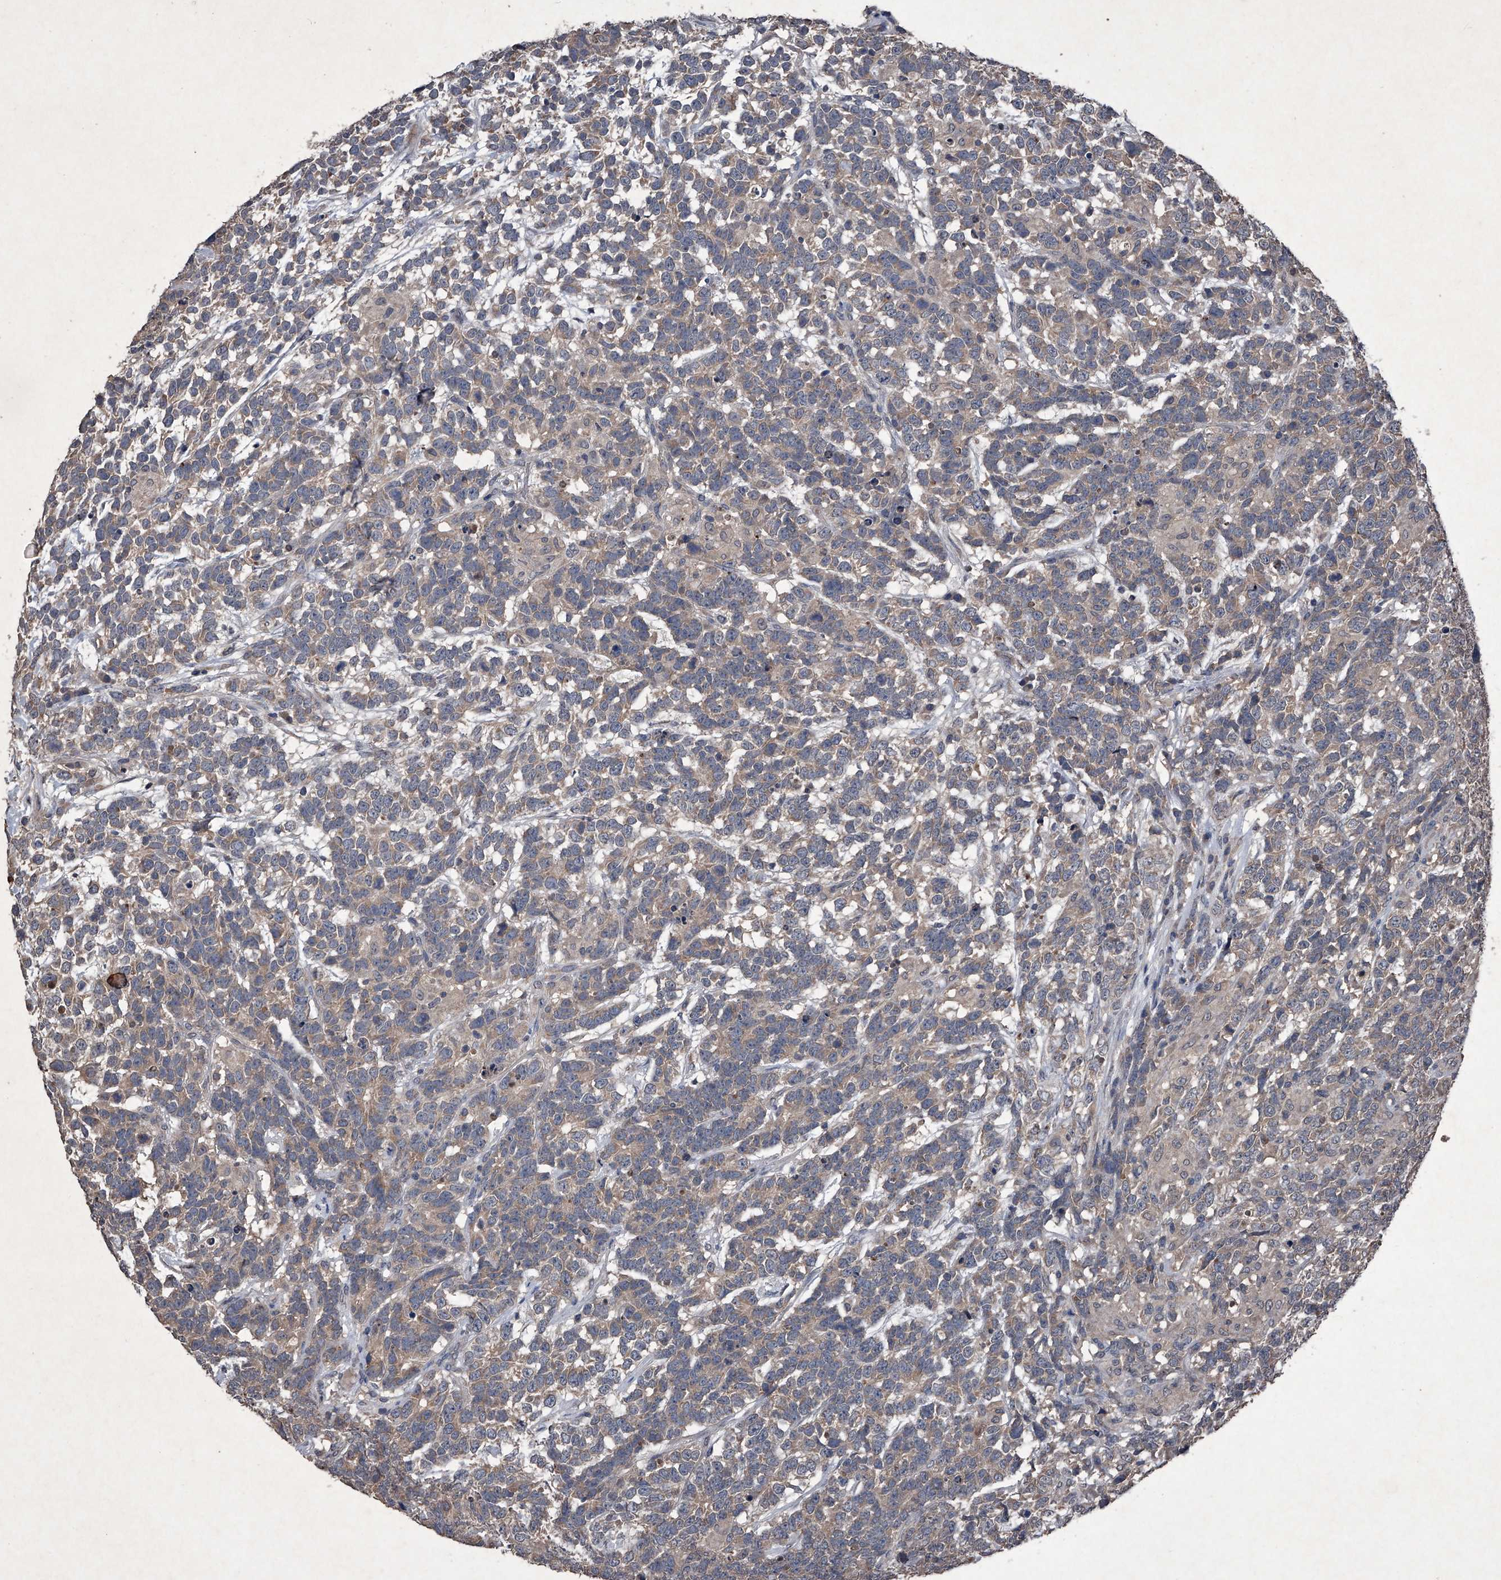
{"staining": {"intensity": "weak", "quantity": ">75%", "location": "cytoplasmic/membranous"}, "tissue": "testis cancer", "cell_type": "Tumor cells", "image_type": "cancer", "snomed": [{"axis": "morphology", "description": "Carcinoma, Embryonal, NOS"}, {"axis": "topography", "description": "Testis"}], "caption": "Immunohistochemical staining of human embryonal carcinoma (testis) exhibits low levels of weak cytoplasmic/membranous staining in approximately >75% of tumor cells.", "gene": "MAPKAP1", "patient": {"sex": "male", "age": 26}}